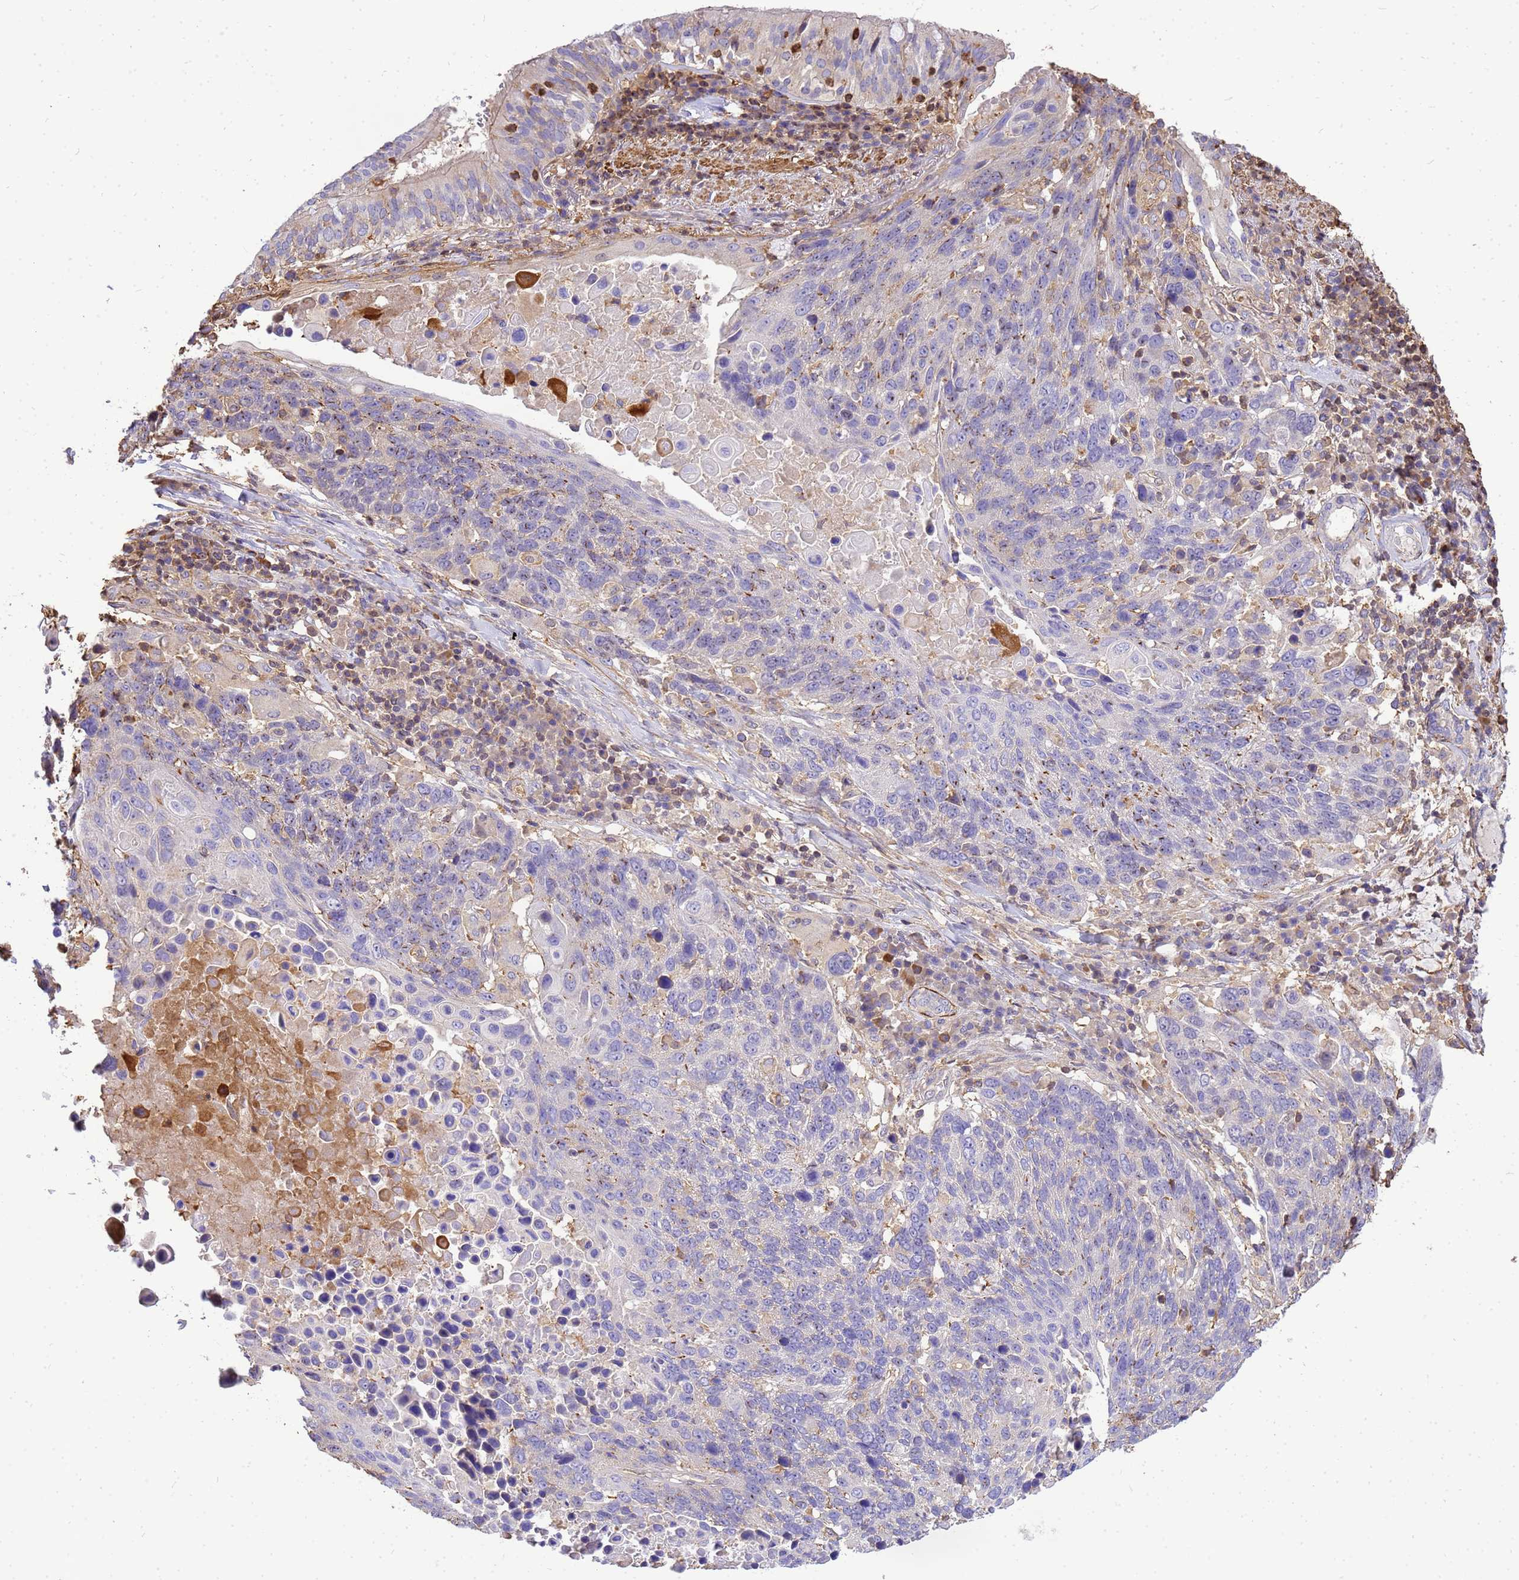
{"staining": {"intensity": "moderate", "quantity": "<25%", "location": "cytoplasmic/membranous"}, "tissue": "lung cancer", "cell_type": "Tumor cells", "image_type": "cancer", "snomed": [{"axis": "morphology", "description": "Squamous cell carcinoma, NOS"}, {"axis": "topography", "description": "Lung"}], "caption": "DAB (3,3'-diaminobenzidine) immunohistochemical staining of human lung cancer exhibits moderate cytoplasmic/membranous protein staining in about <25% of tumor cells. The staining was performed using DAB to visualize the protein expression in brown, while the nuclei were stained in blue with hematoxylin (Magnification: 20x).", "gene": "WDR64", "patient": {"sex": "male", "age": 66}}